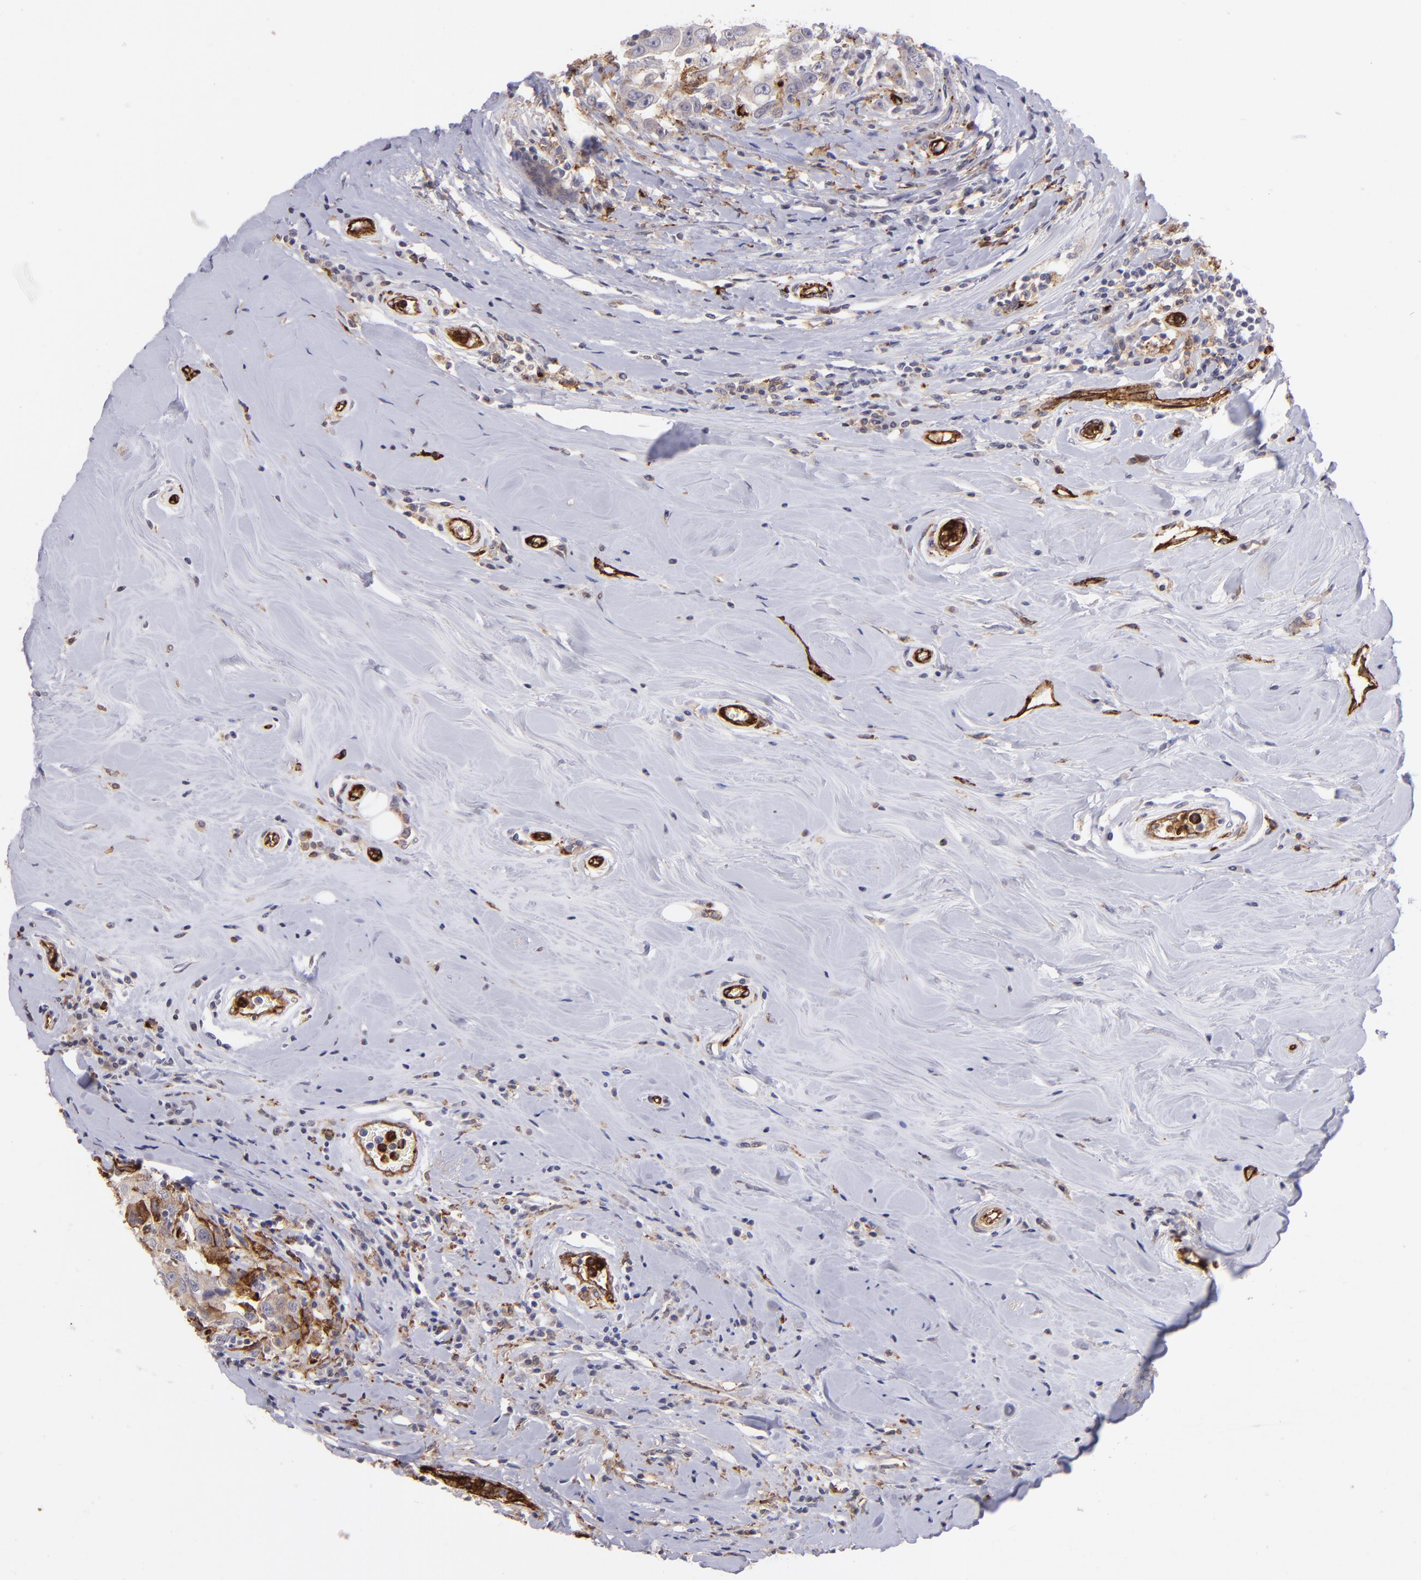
{"staining": {"intensity": "weak", "quantity": "25%-75%", "location": "cytoplasmic/membranous"}, "tissue": "breast cancer", "cell_type": "Tumor cells", "image_type": "cancer", "snomed": [{"axis": "morphology", "description": "Duct carcinoma"}, {"axis": "topography", "description": "Breast"}], "caption": "Human breast cancer stained with a protein marker reveals weak staining in tumor cells.", "gene": "DYSF", "patient": {"sex": "female", "age": 27}}